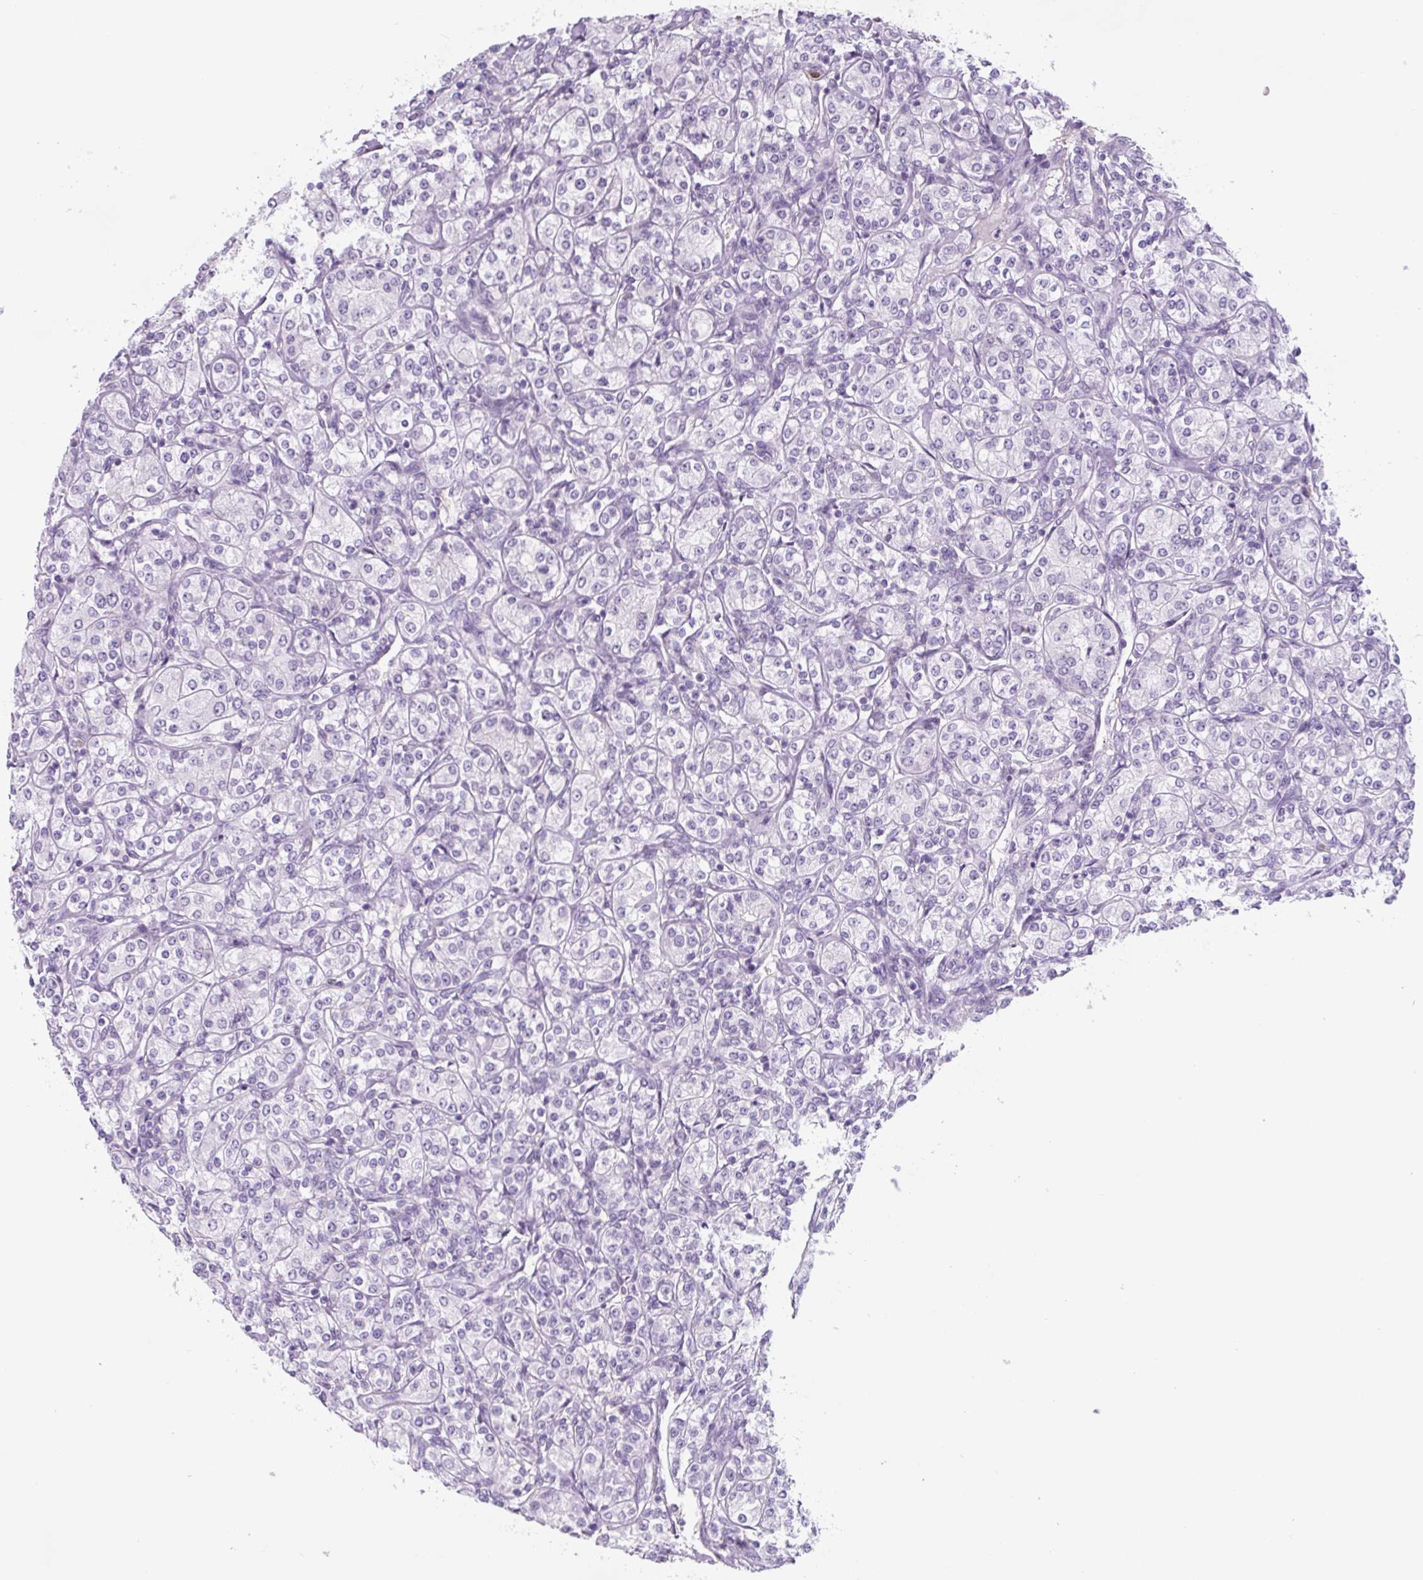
{"staining": {"intensity": "negative", "quantity": "none", "location": "none"}, "tissue": "renal cancer", "cell_type": "Tumor cells", "image_type": "cancer", "snomed": [{"axis": "morphology", "description": "Adenocarcinoma, NOS"}, {"axis": "topography", "description": "Kidney"}], "caption": "Immunohistochemical staining of adenocarcinoma (renal) exhibits no significant positivity in tumor cells.", "gene": "TNFRSF8", "patient": {"sex": "male", "age": 77}}